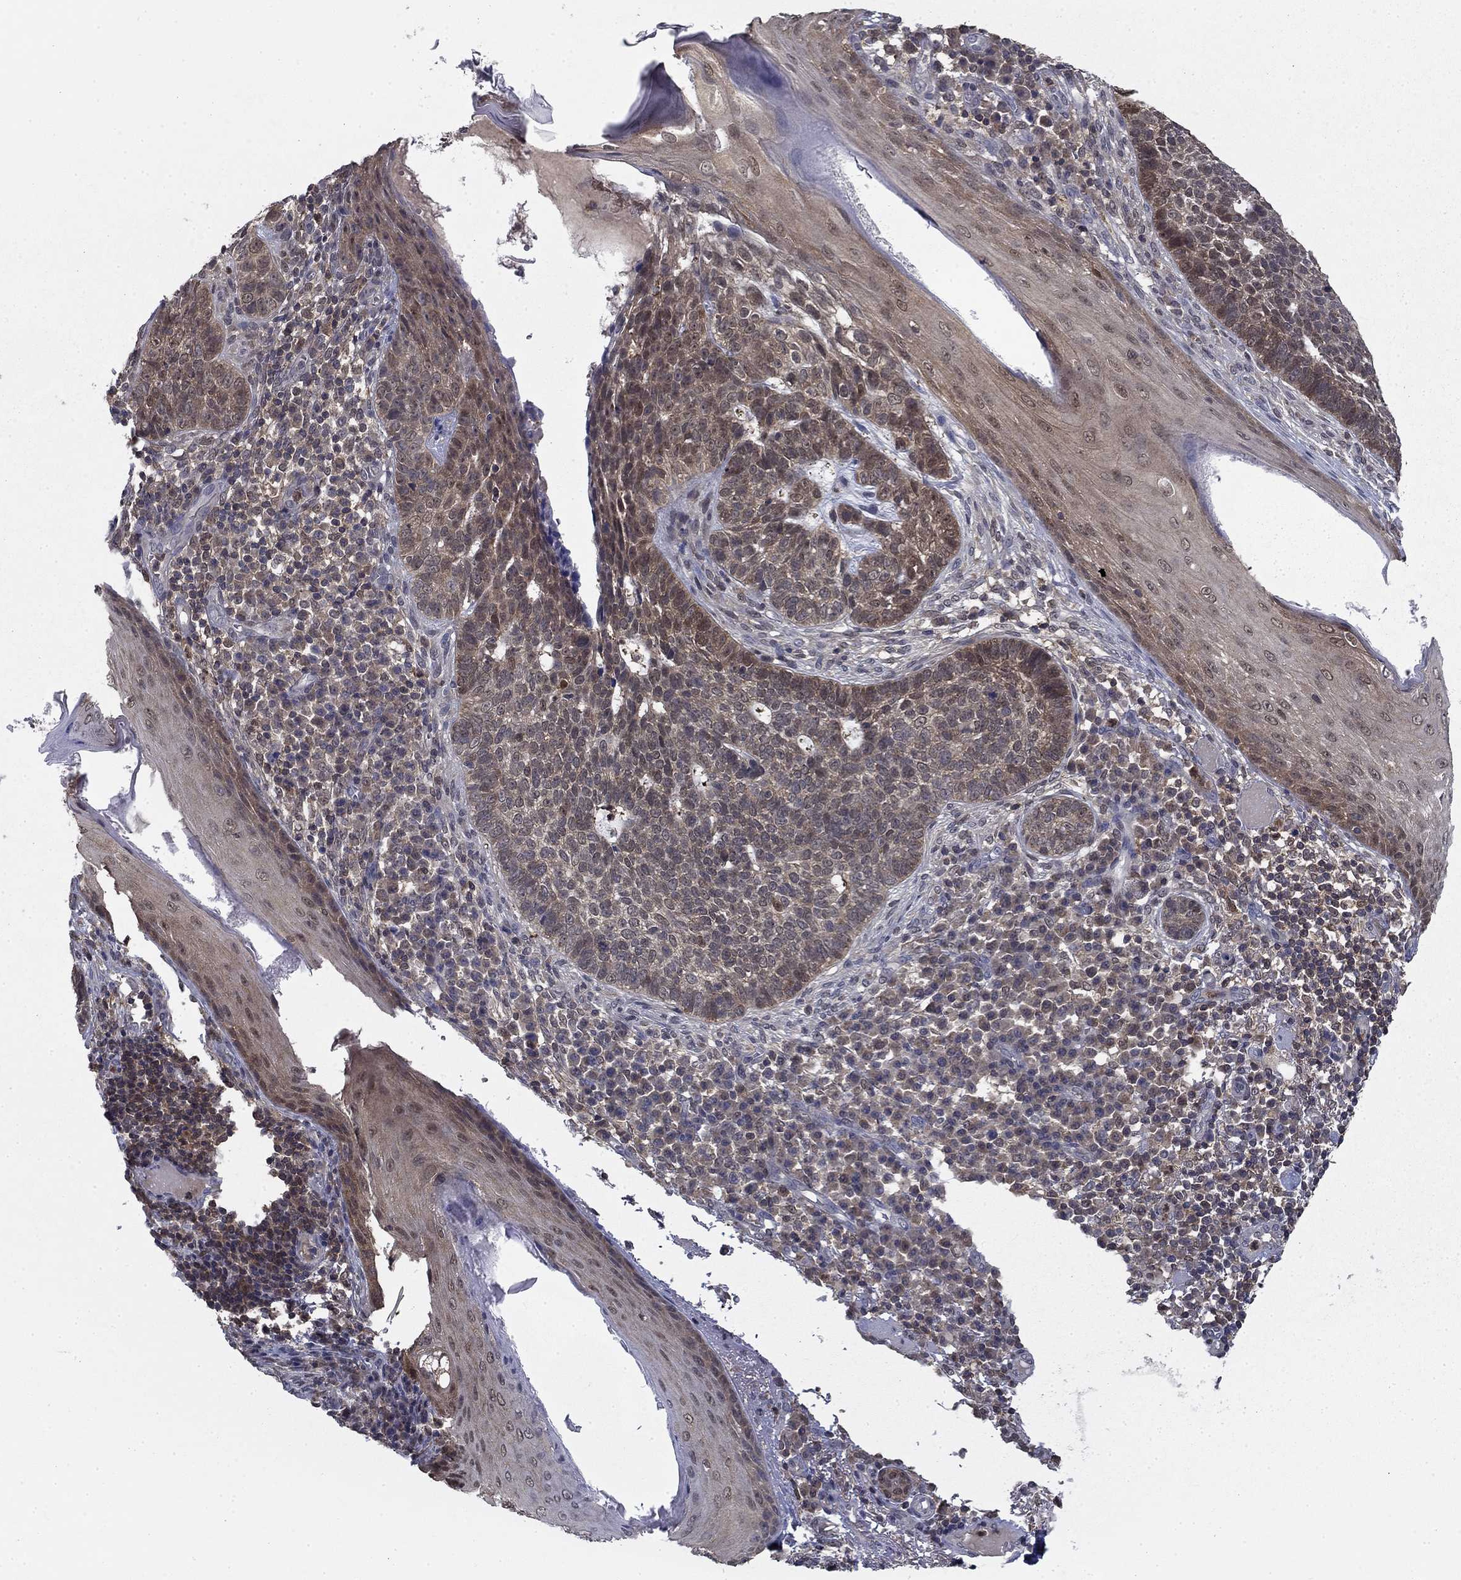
{"staining": {"intensity": "weak", "quantity": "<25%", "location": "cytoplasmic/membranous"}, "tissue": "skin cancer", "cell_type": "Tumor cells", "image_type": "cancer", "snomed": [{"axis": "morphology", "description": "Basal cell carcinoma"}, {"axis": "topography", "description": "Skin"}], "caption": "This photomicrograph is of skin basal cell carcinoma stained with IHC to label a protein in brown with the nuclei are counter-stained blue. There is no staining in tumor cells.", "gene": "NIT2", "patient": {"sex": "female", "age": 69}}